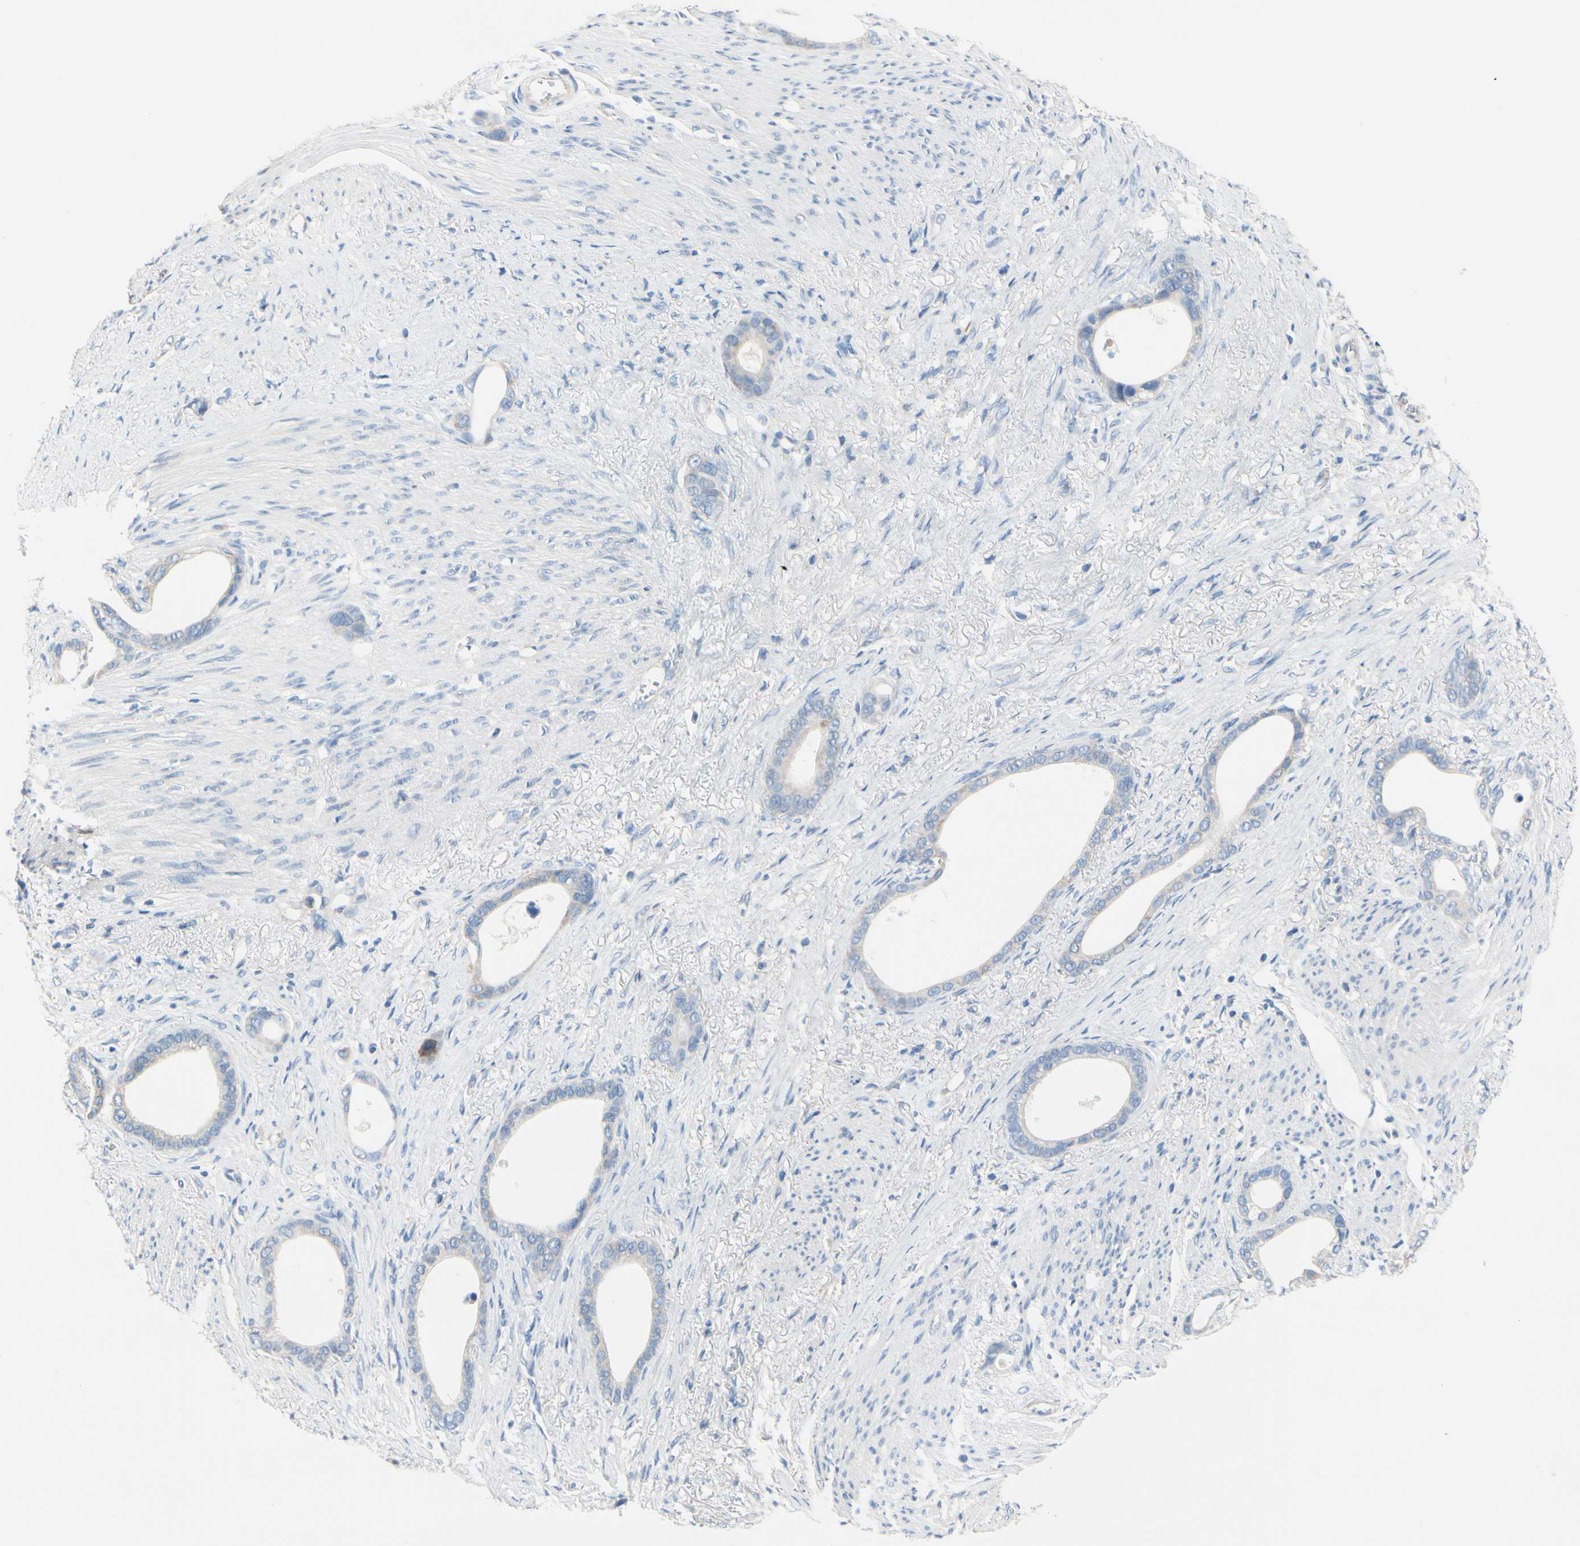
{"staining": {"intensity": "weak", "quantity": "25%-75%", "location": "cytoplasmic/membranous"}, "tissue": "stomach cancer", "cell_type": "Tumor cells", "image_type": "cancer", "snomed": [{"axis": "morphology", "description": "Adenocarcinoma, NOS"}, {"axis": "topography", "description": "Stomach"}], "caption": "The photomicrograph exhibits staining of stomach adenocarcinoma, revealing weak cytoplasmic/membranous protein staining (brown color) within tumor cells.", "gene": "CKAP2", "patient": {"sex": "female", "age": 75}}